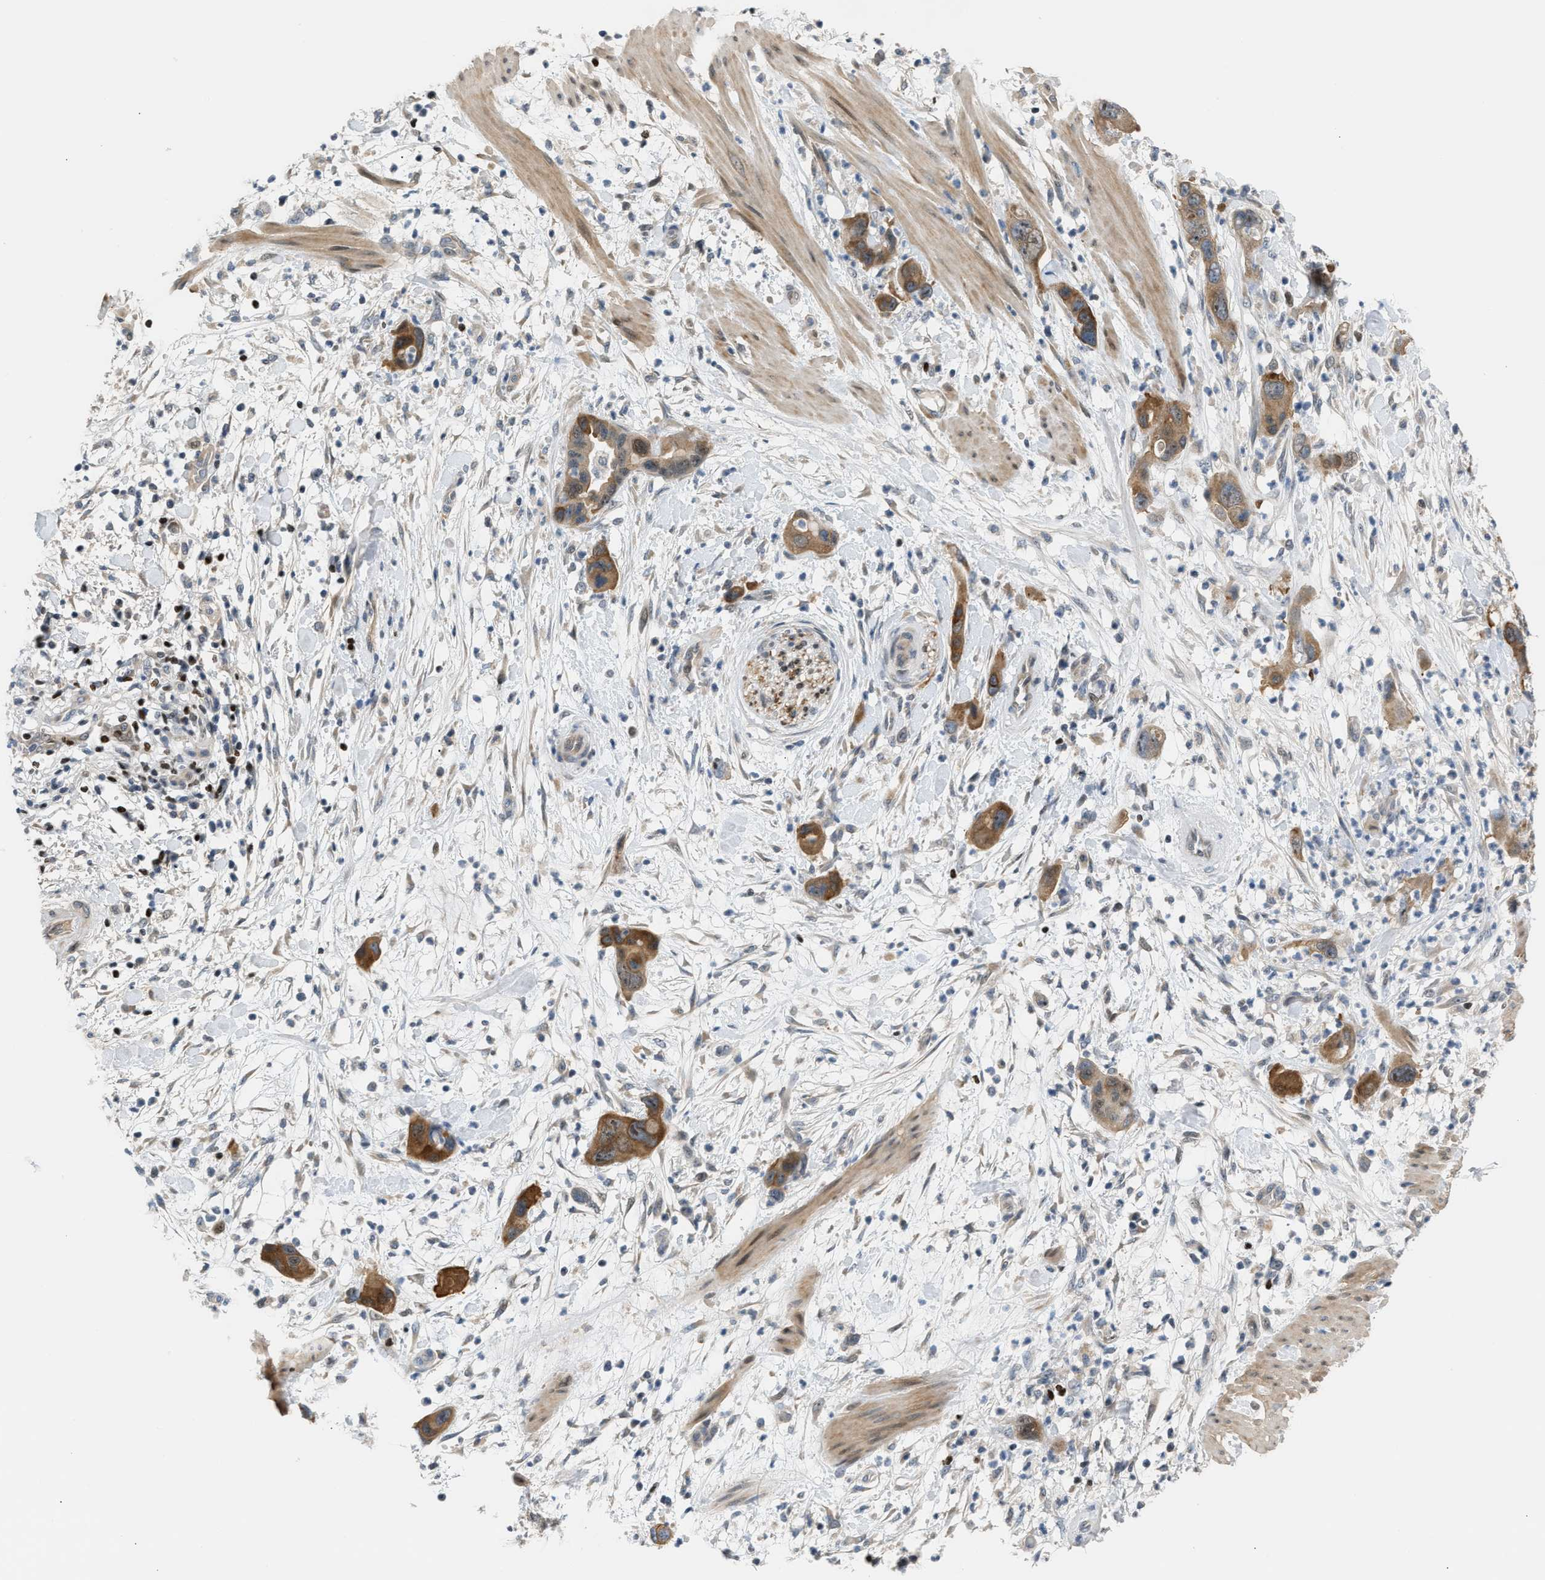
{"staining": {"intensity": "moderate", "quantity": ">75%", "location": "cytoplasmic/membranous"}, "tissue": "pancreatic cancer", "cell_type": "Tumor cells", "image_type": "cancer", "snomed": [{"axis": "morphology", "description": "Adenocarcinoma, NOS"}, {"axis": "topography", "description": "Pancreas"}], "caption": "Brown immunohistochemical staining in pancreatic cancer (adenocarcinoma) displays moderate cytoplasmic/membranous positivity in approximately >75% of tumor cells. The staining was performed using DAB (3,3'-diaminobenzidine), with brown indicating positive protein expression. Nuclei are stained blue with hematoxylin.", "gene": "NPS", "patient": {"sex": "female", "age": 71}}